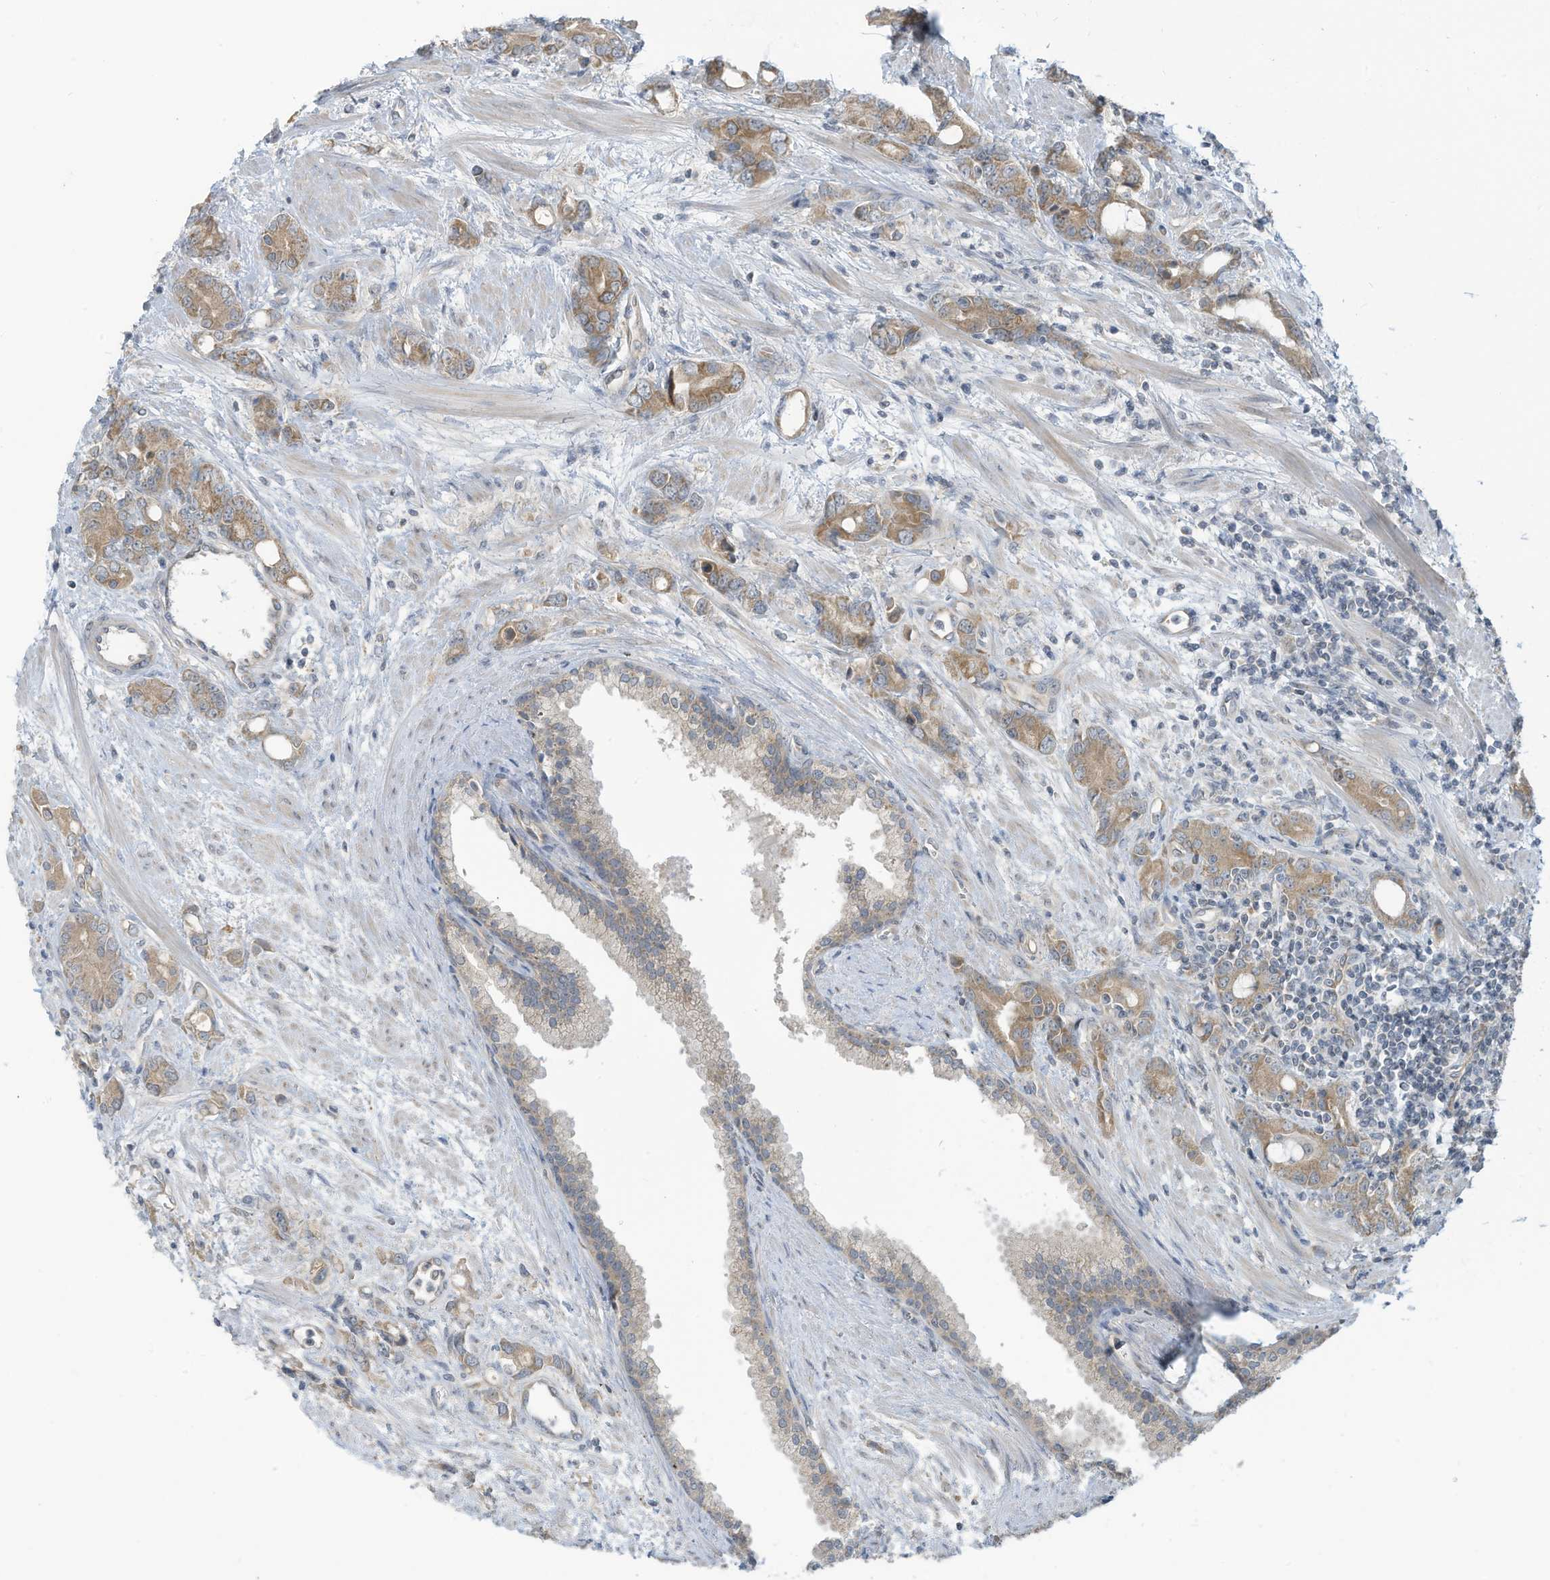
{"staining": {"intensity": "moderate", "quantity": ">75%", "location": "cytoplasmic/membranous"}, "tissue": "prostate cancer", "cell_type": "Tumor cells", "image_type": "cancer", "snomed": [{"axis": "morphology", "description": "Adenocarcinoma, High grade"}, {"axis": "topography", "description": "Prostate"}], "caption": "IHC of prostate high-grade adenocarcinoma demonstrates medium levels of moderate cytoplasmic/membranous staining in approximately >75% of tumor cells.", "gene": "SCGB1D2", "patient": {"sex": "male", "age": 62}}